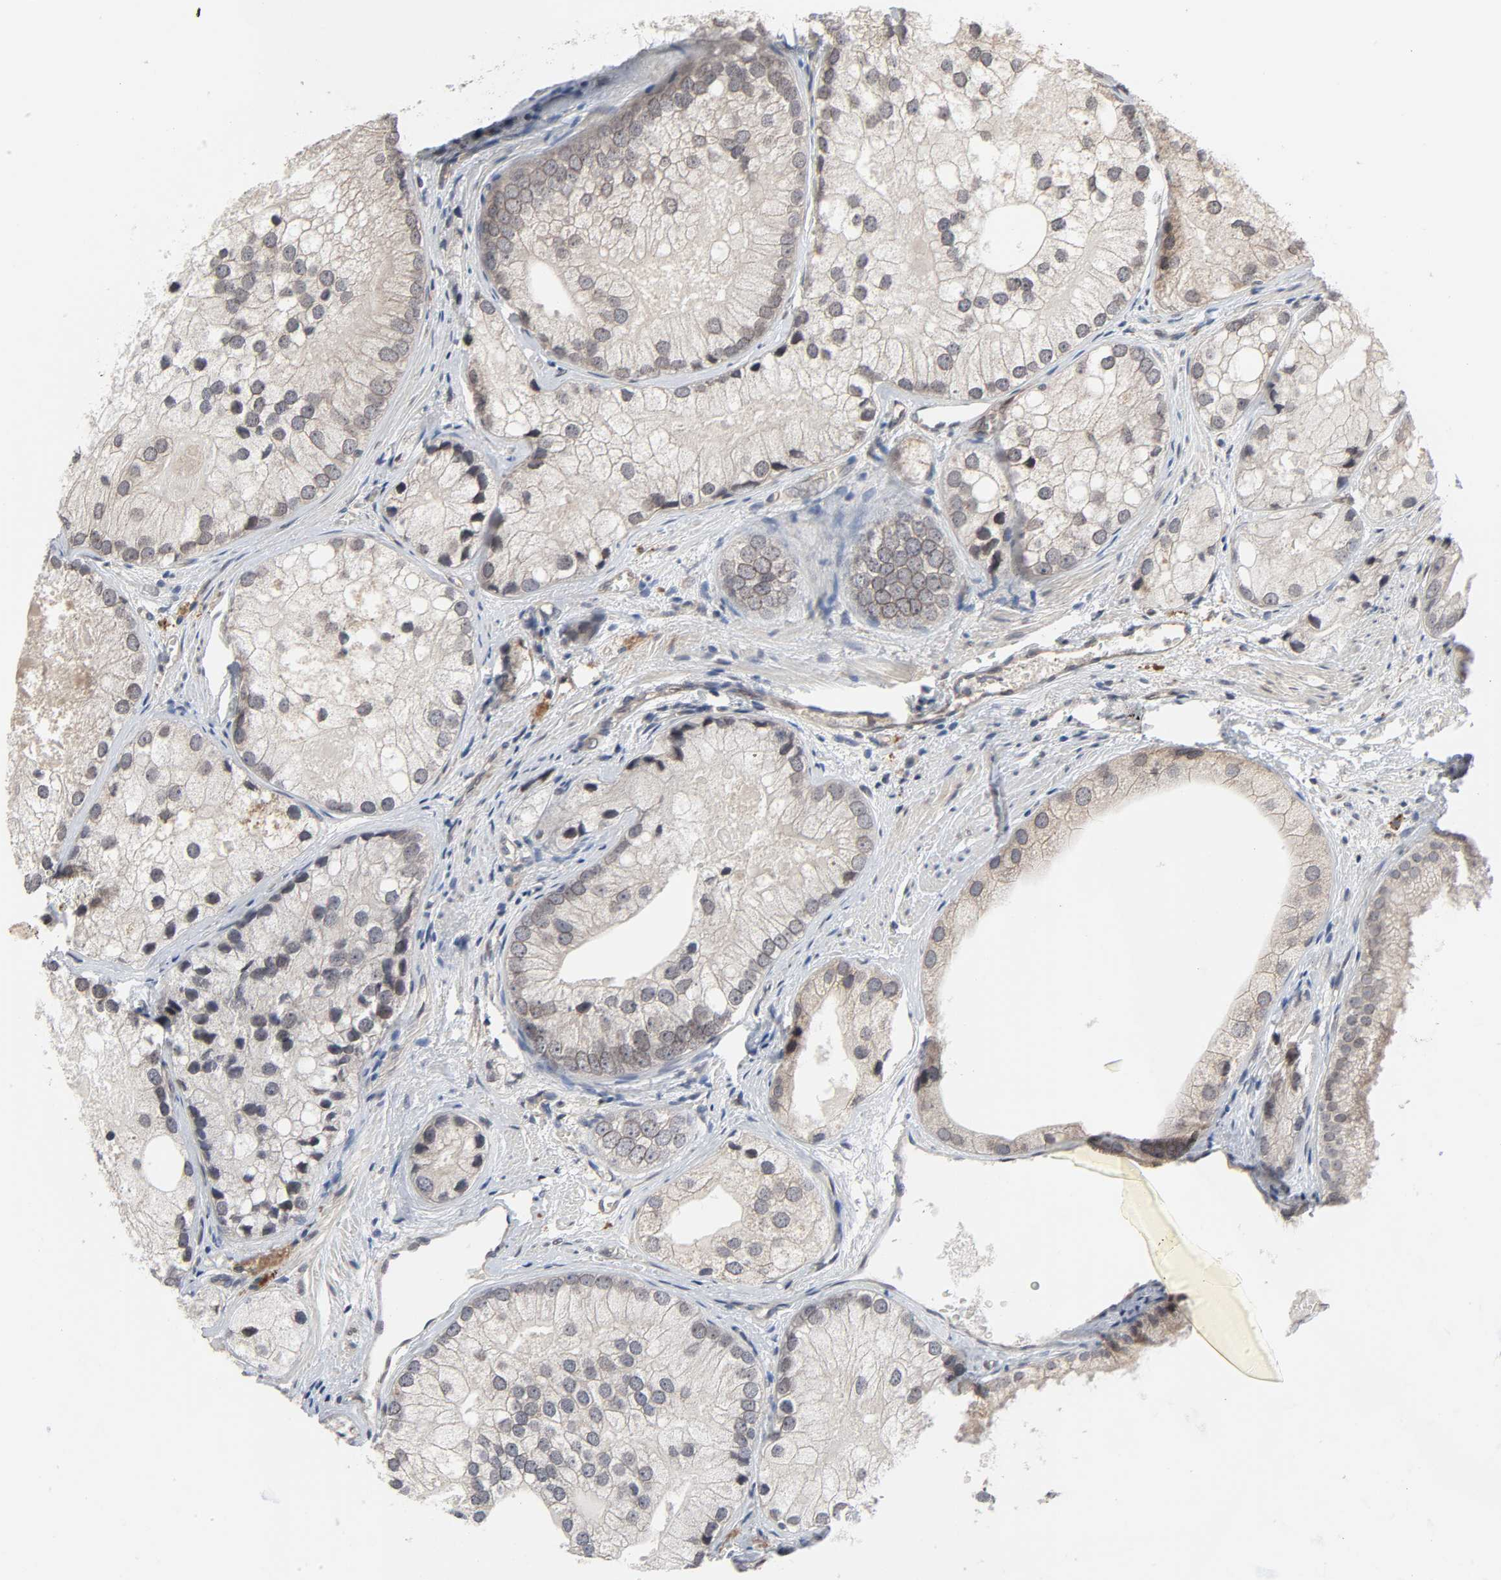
{"staining": {"intensity": "weak", "quantity": "25%-75%", "location": "cytoplasmic/membranous"}, "tissue": "prostate cancer", "cell_type": "Tumor cells", "image_type": "cancer", "snomed": [{"axis": "morphology", "description": "Adenocarcinoma, Low grade"}, {"axis": "topography", "description": "Prostate"}], "caption": "Prostate cancer stained with a brown dye demonstrates weak cytoplasmic/membranous positive positivity in approximately 25%-75% of tumor cells.", "gene": "CCDC175", "patient": {"sex": "male", "age": 69}}